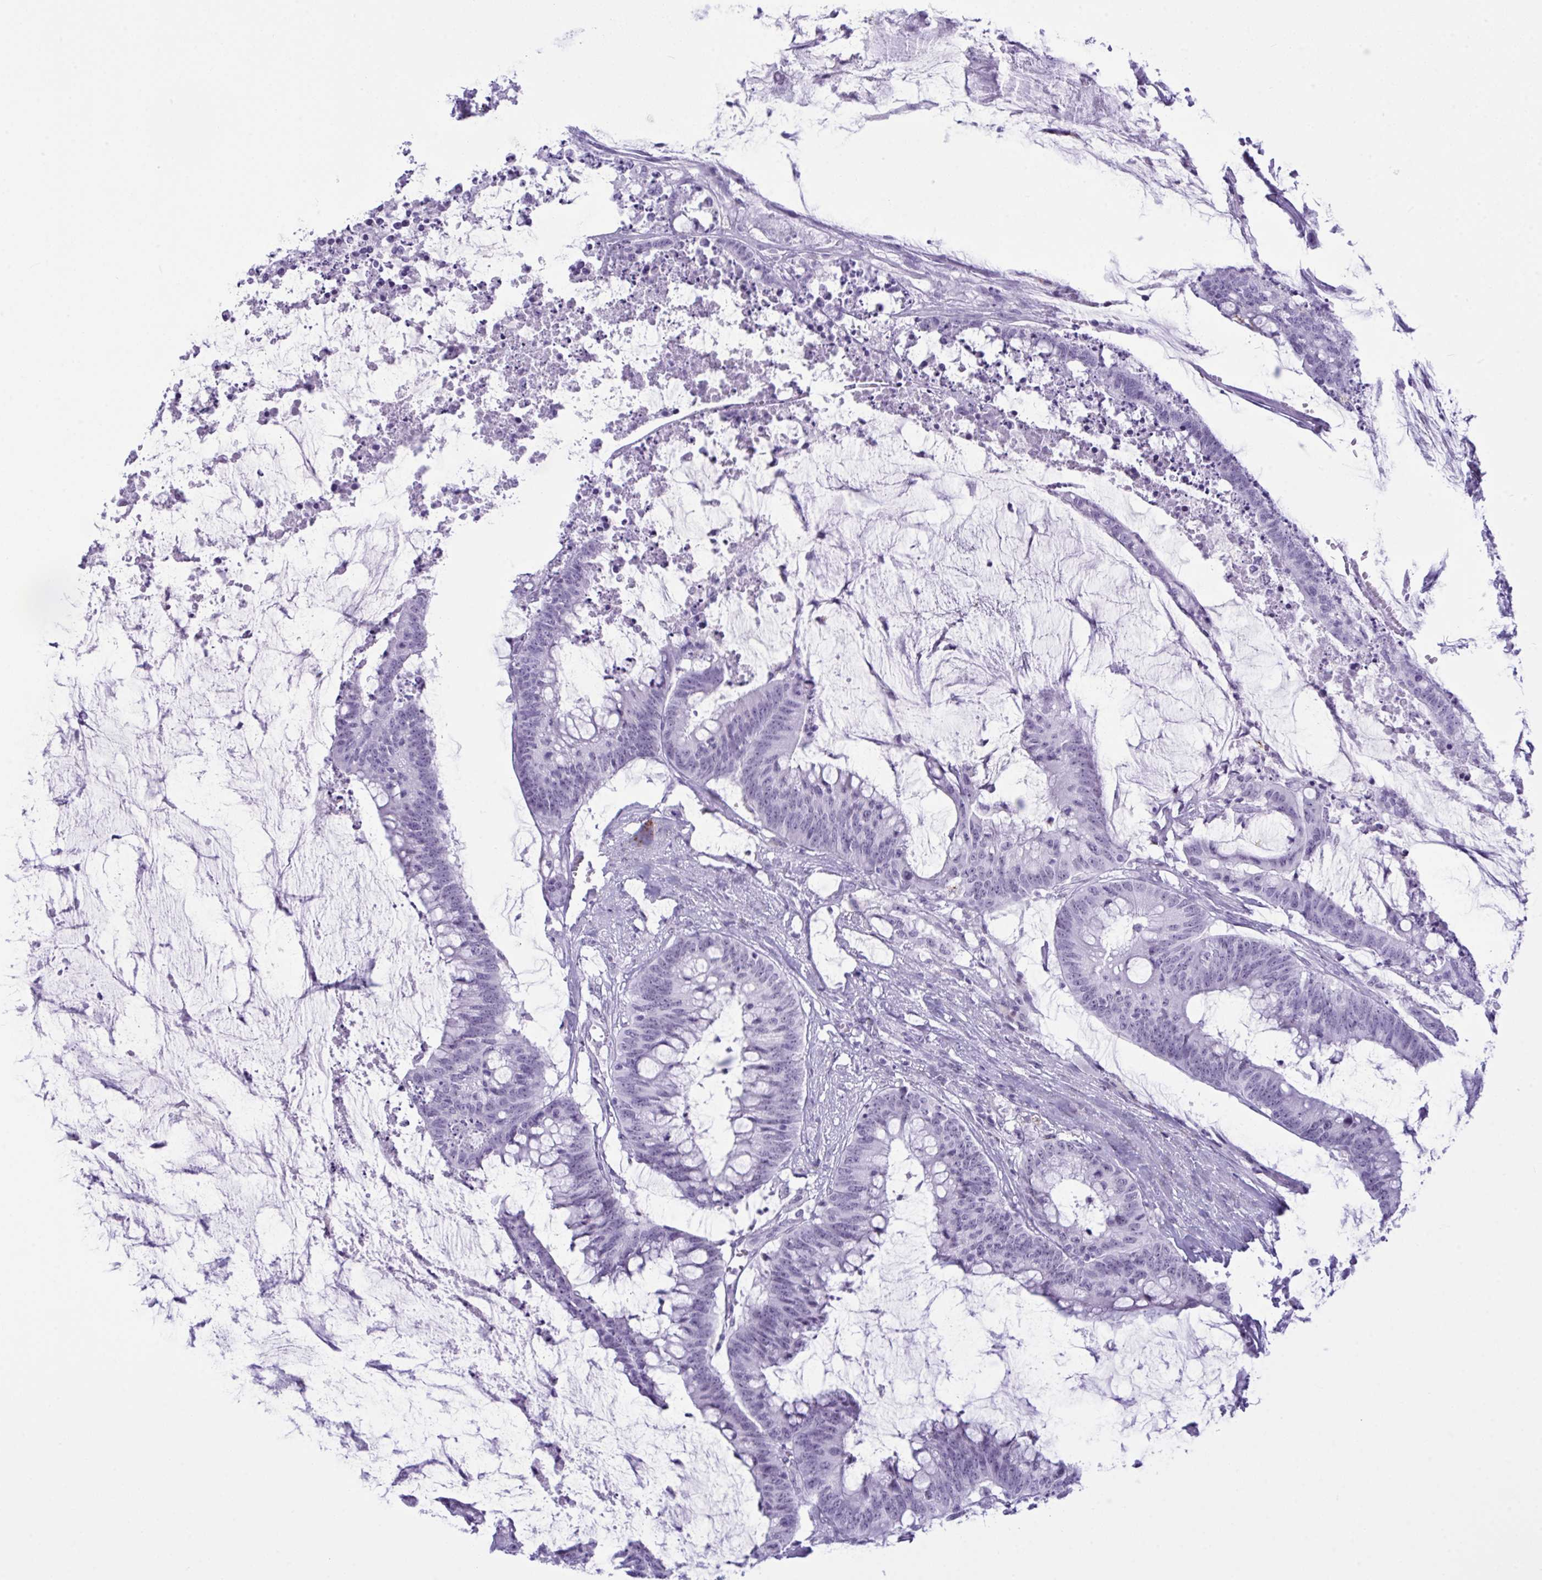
{"staining": {"intensity": "negative", "quantity": "none", "location": "none"}, "tissue": "colorectal cancer", "cell_type": "Tumor cells", "image_type": "cancer", "snomed": [{"axis": "morphology", "description": "Adenocarcinoma, NOS"}, {"axis": "topography", "description": "Colon"}], "caption": "Immunohistochemistry (IHC) image of human adenocarcinoma (colorectal) stained for a protein (brown), which demonstrates no positivity in tumor cells.", "gene": "ELN", "patient": {"sex": "male", "age": 62}}